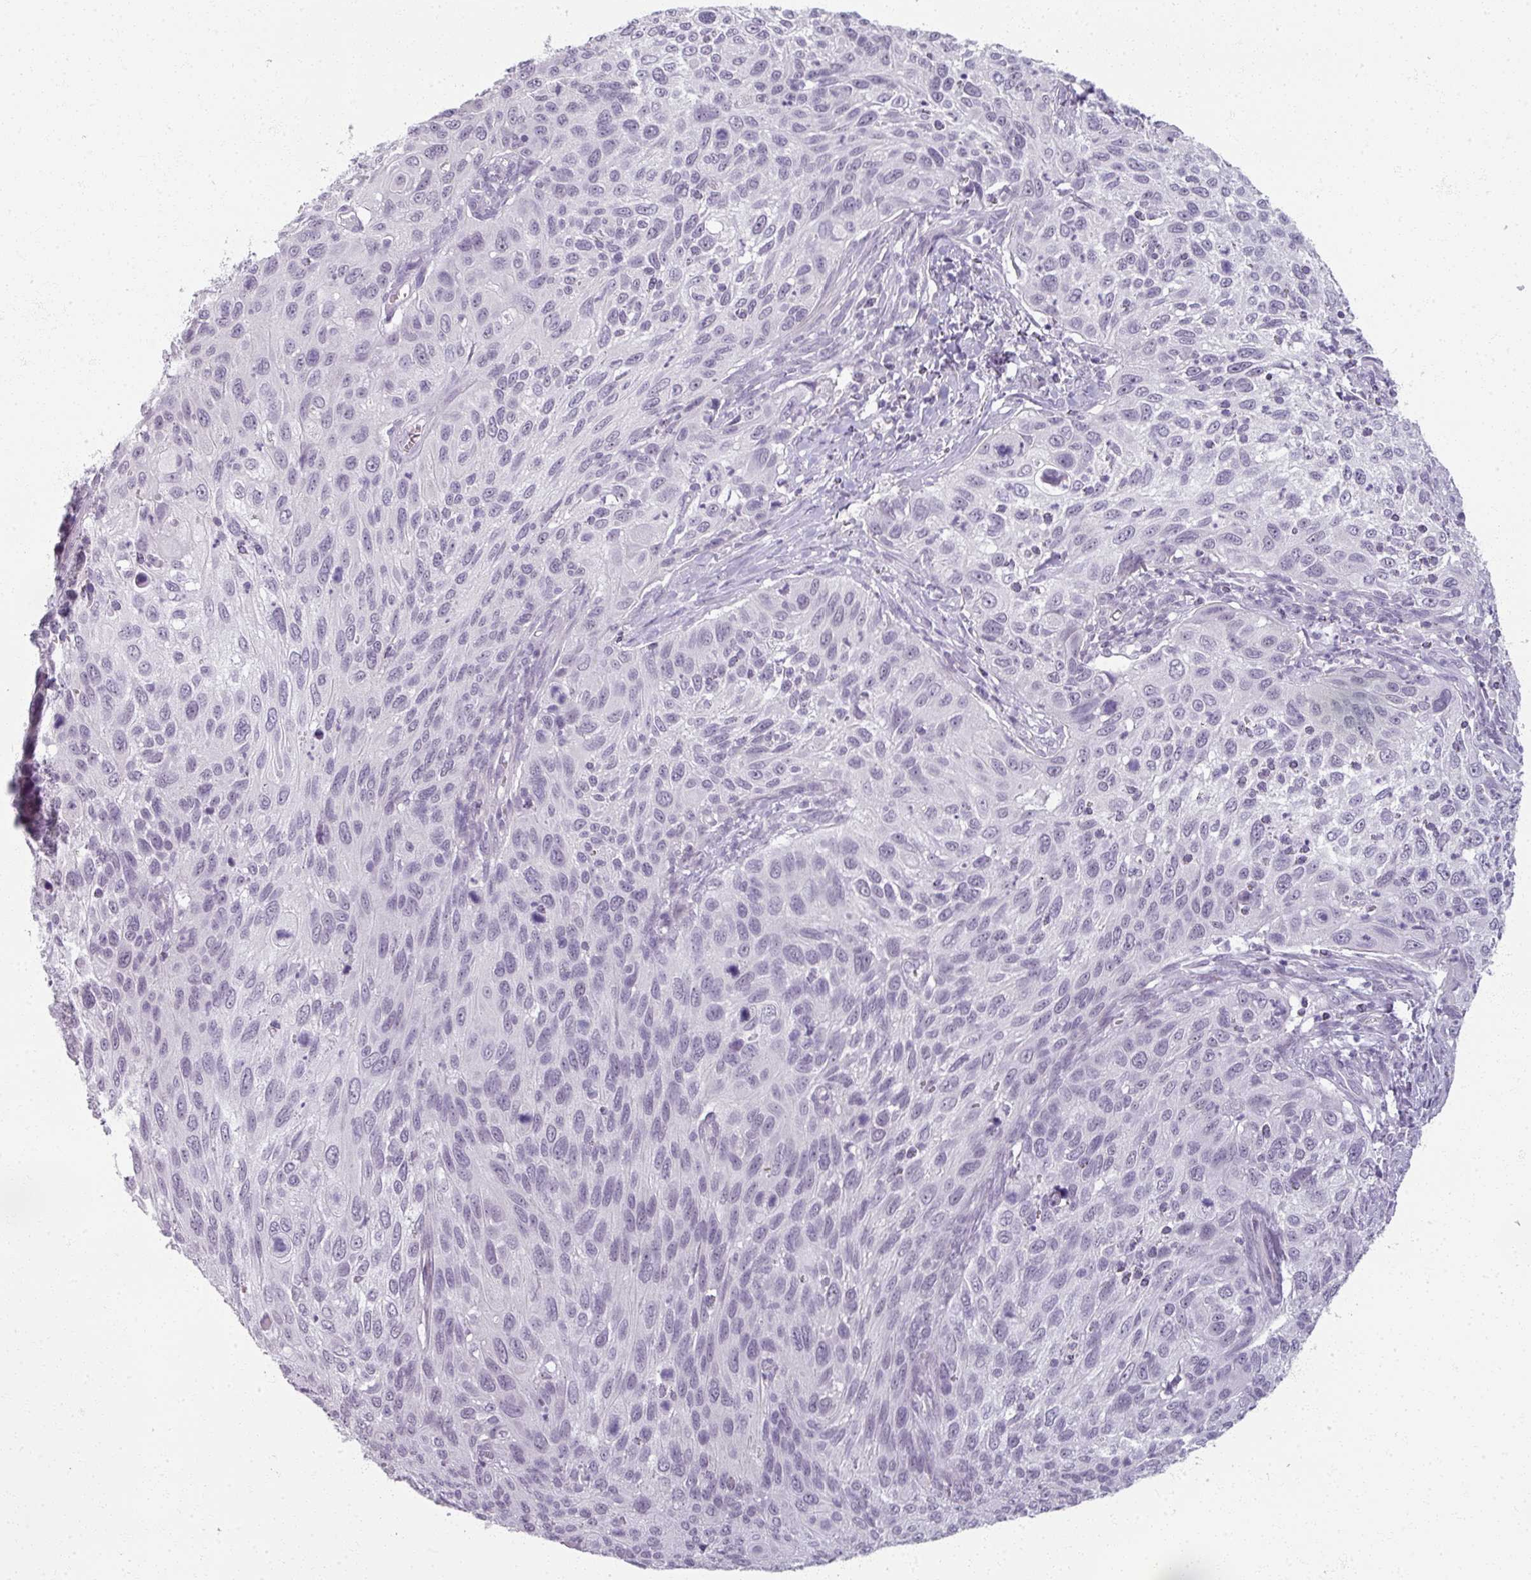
{"staining": {"intensity": "negative", "quantity": "none", "location": "none"}, "tissue": "cervical cancer", "cell_type": "Tumor cells", "image_type": "cancer", "snomed": [{"axis": "morphology", "description": "Squamous cell carcinoma, NOS"}, {"axis": "topography", "description": "Cervix"}], "caption": "Immunohistochemistry (IHC) micrograph of cervical cancer stained for a protein (brown), which demonstrates no expression in tumor cells.", "gene": "RFPL2", "patient": {"sex": "female", "age": 70}}